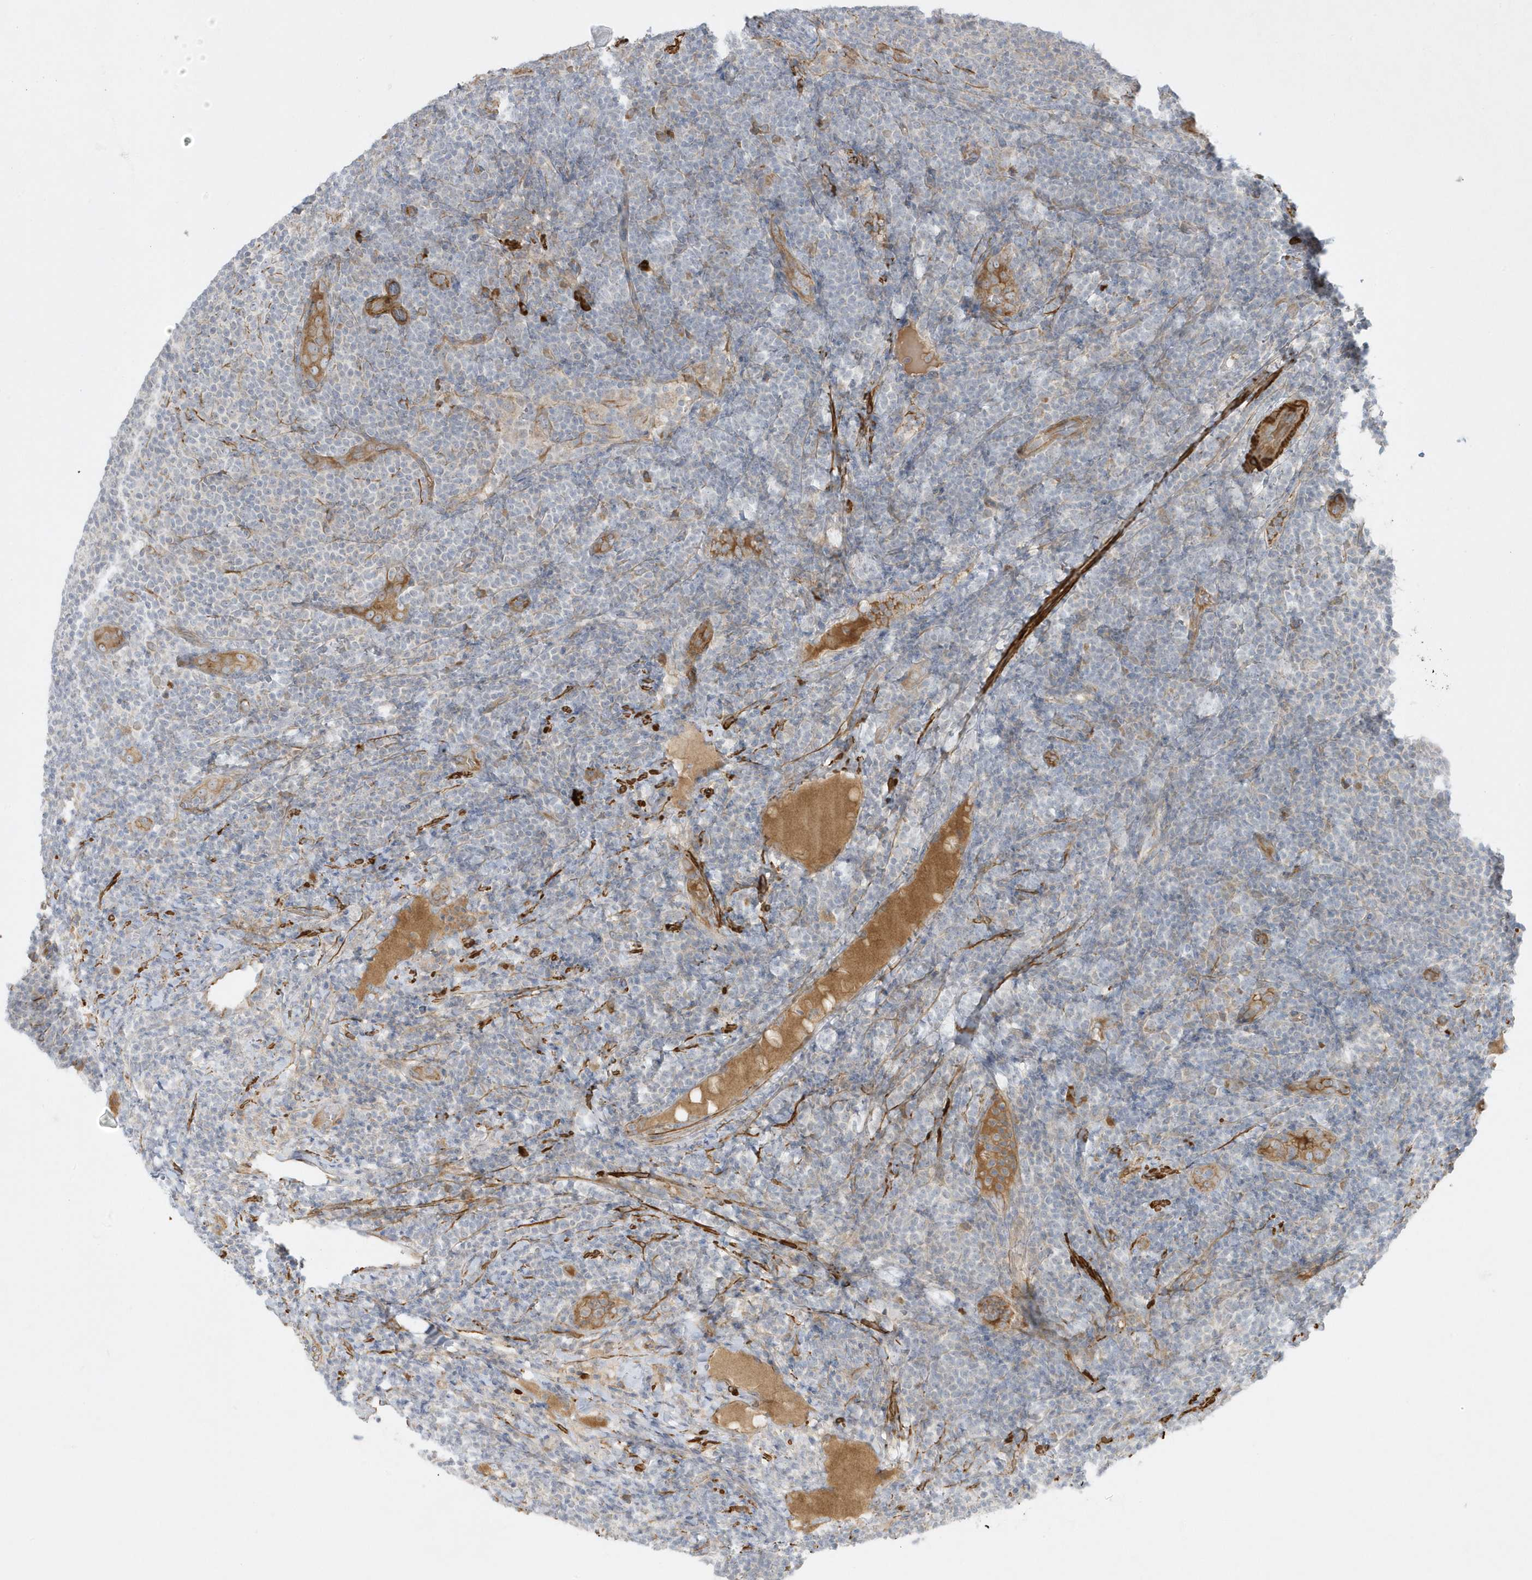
{"staining": {"intensity": "negative", "quantity": "none", "location": "none"}, "tissue": "lymphoma", "cell_type": "Tumor cells", "image_type": "cancer", "snomed": [{"axis": "morphology", "description": "Malignant lymphoma, non-Hodgkin's type, Low grade"}, {"axis": "topography", "description": "Lymph node"}], "caption": "The immunohistochemistry image has no significant expression in tumor cells of low-grade malignant lymphoma, non-Hodgkin's type tissue.", "gene": "THADA", "patient": {"sex": "male", "age": 66}}